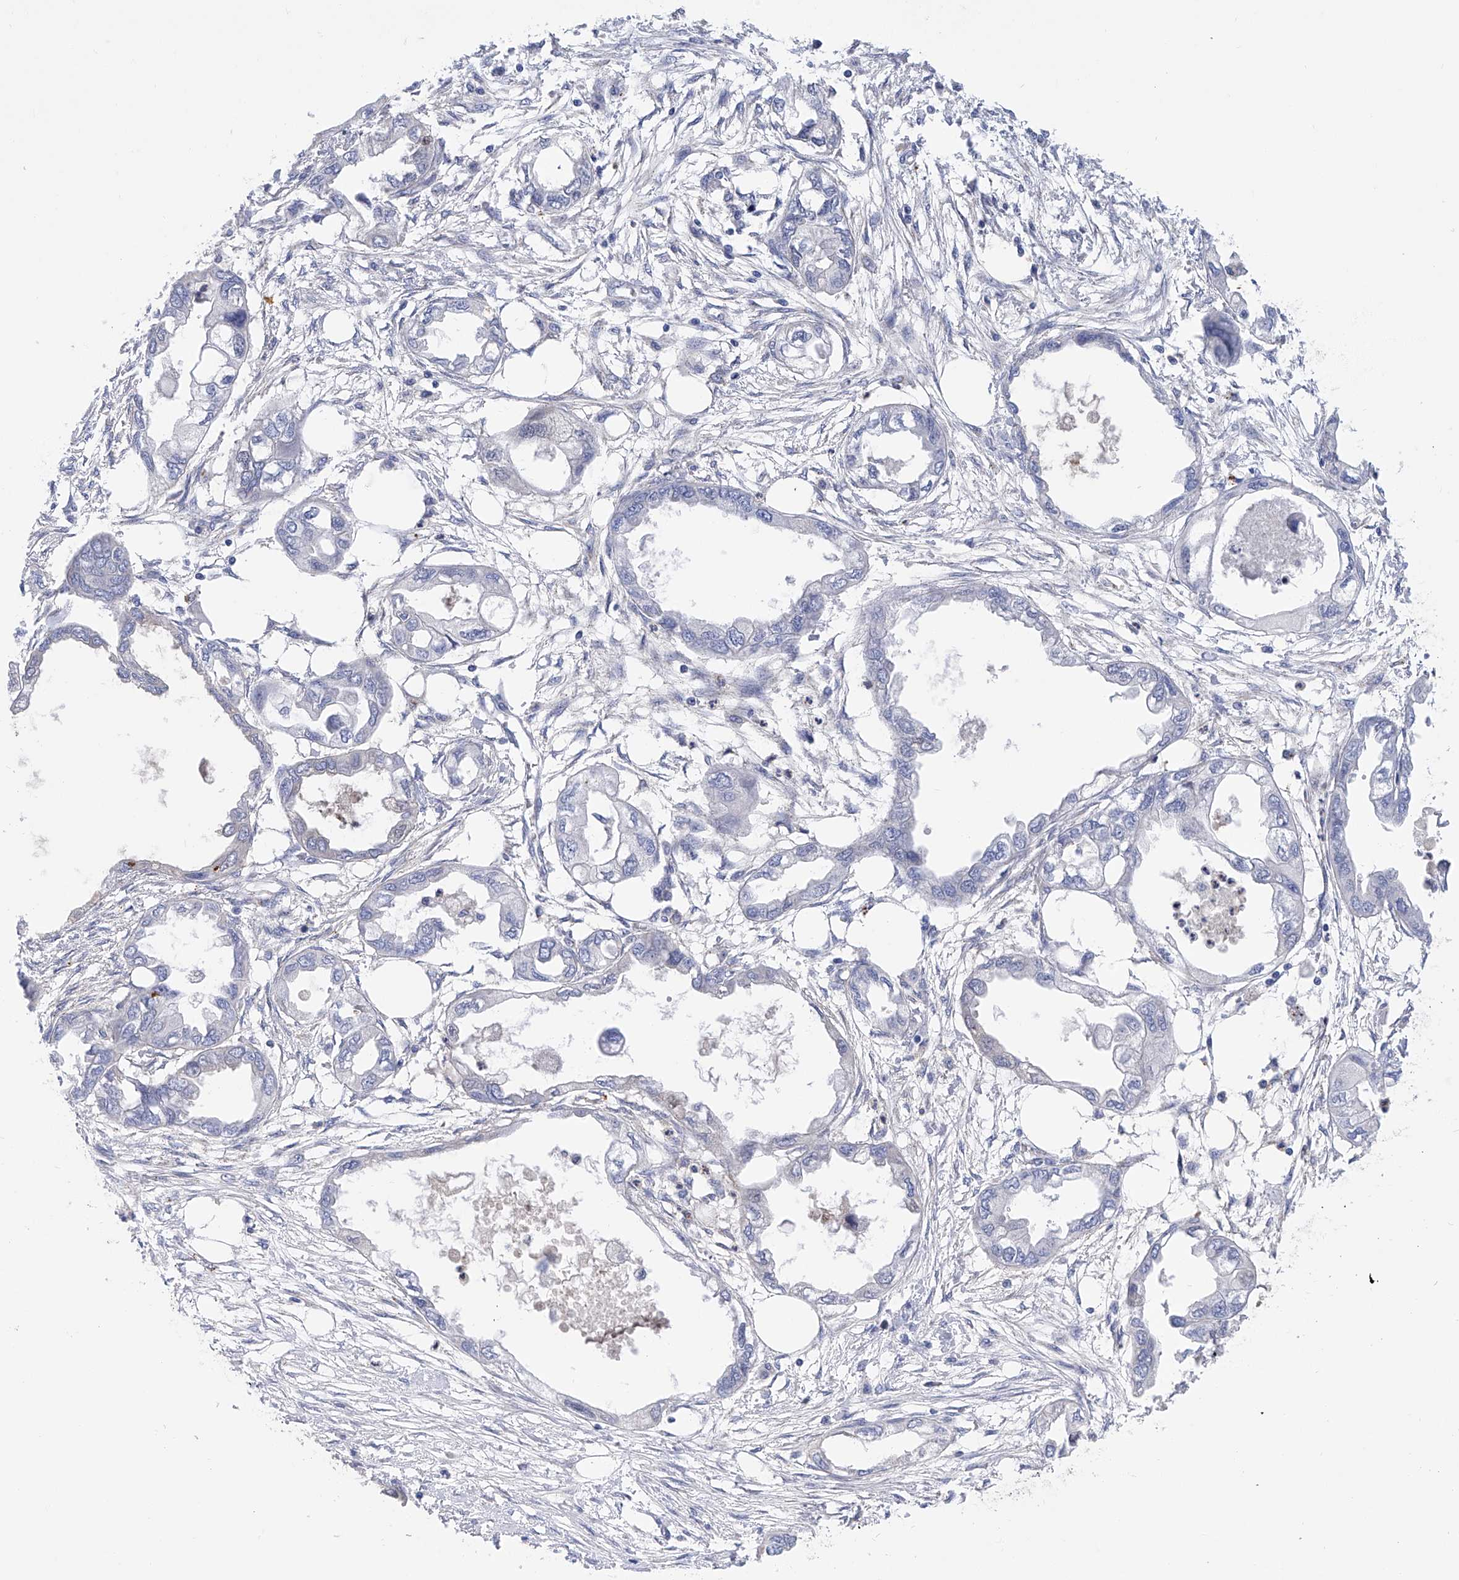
{"staining": {"intensity": "negative", "quantity": "none", "location": "none"}, "tissue": "endometrial cancer", "cell_type": "Tumor cells", "image_type": "cancer", "snomed": [{"axis": "morphology", "description": "Adenocarcinoma, NOS"}, {"axis": "morphology", "description": "Adenocarcinoma, metastatic, NOS"}, {"axis": "topography", "description": "Adipose tissue"}, {"axis": "topography", "description": "Endometrium"}], "caption": "Human endometrial cancer stained for a protein using IHC exhibits no staining in tumor cells.", "gene": "PHF20", "patient": {"sex": "female", "age": 67}}